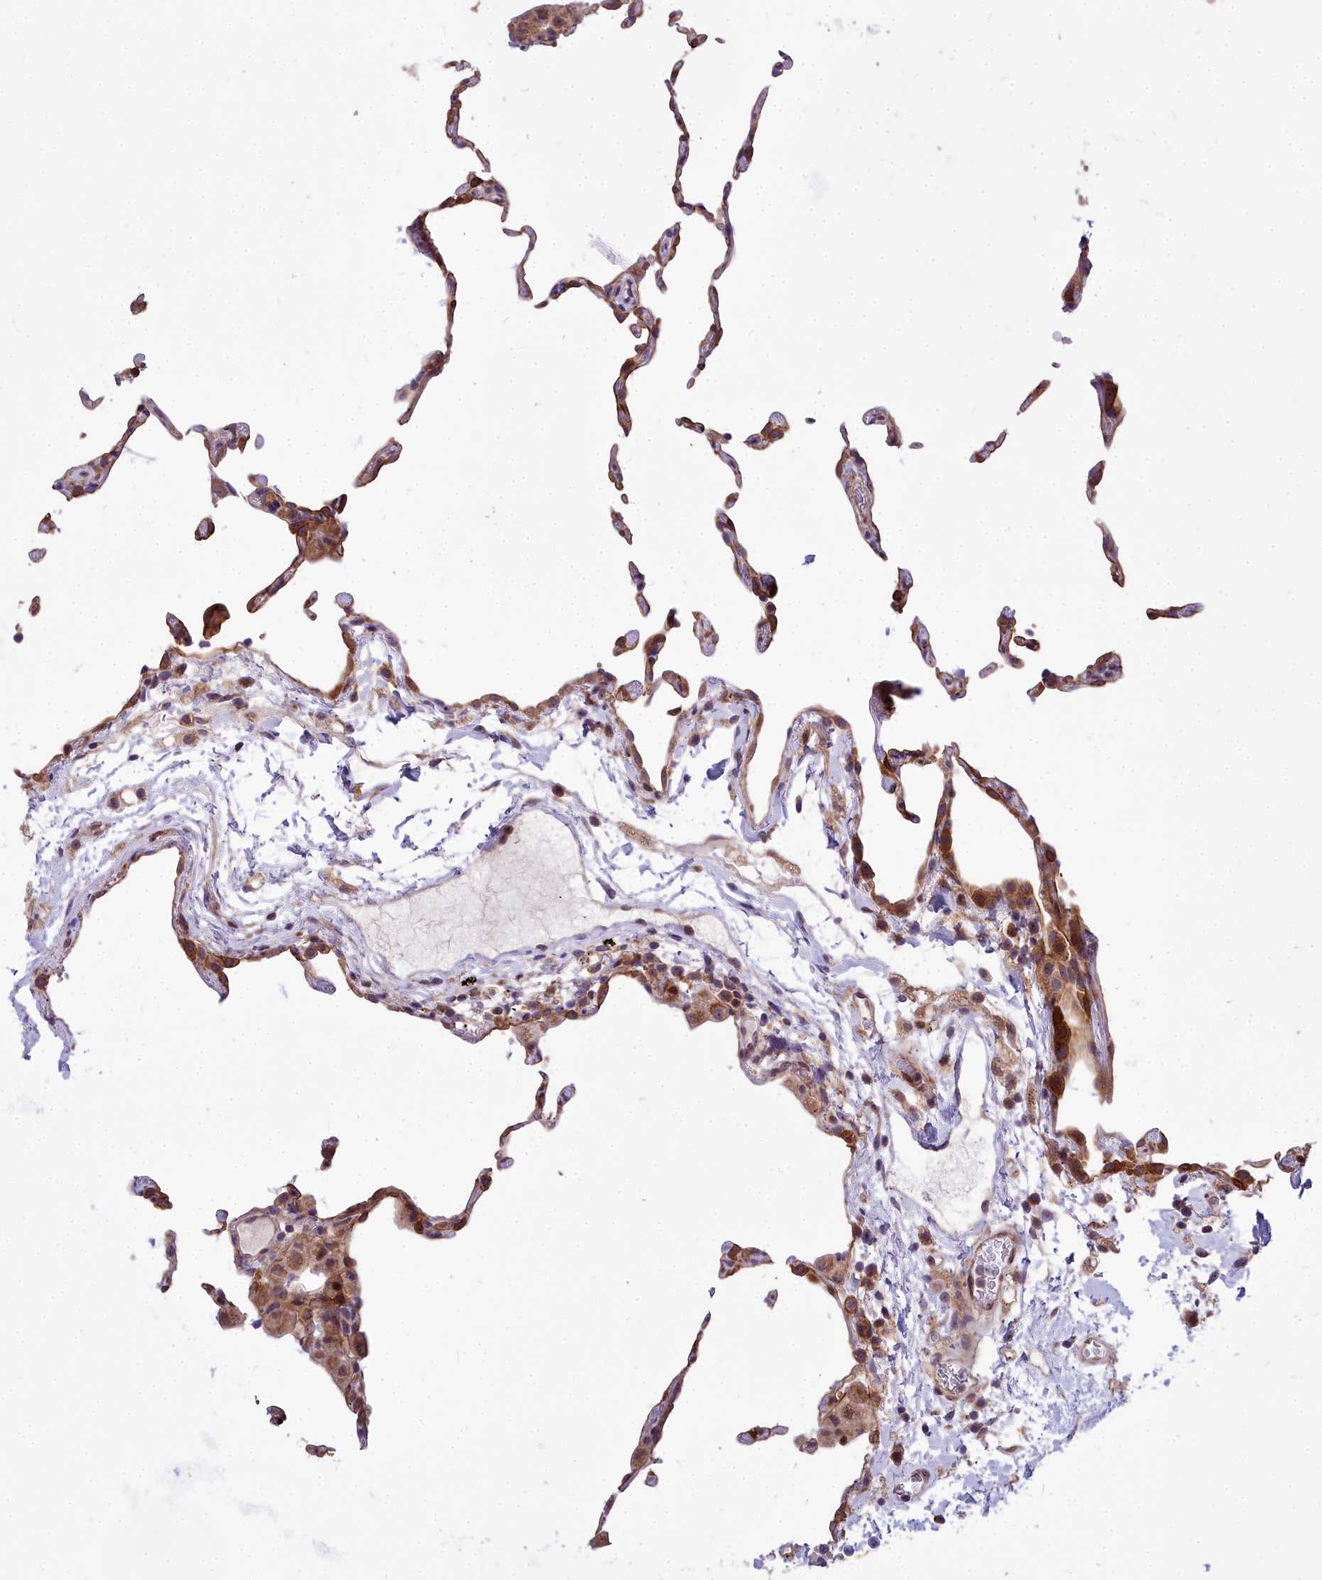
{"staining": {"intensity": "moderate", "quantity": "25%-75%", "location": "cytoplasmic/membranous,nuclear"}, "tissue": "lung", "cell_type": "Alveolar cells", "image_type": "normal", "snomed": [{"axis": "morphology", "description": "Normal tissue, NOS"}, {"axis": "topography", "description": "Lung"}], "caption": "This is an image of immunohistochemistry (IHC) staining of normal lung, which shows moderate staining in the cytoplasmic/membranous,nuclear of alveolar cells.", "gene": "ABCB8", "patient": {"sex": "female", "age": 57}}